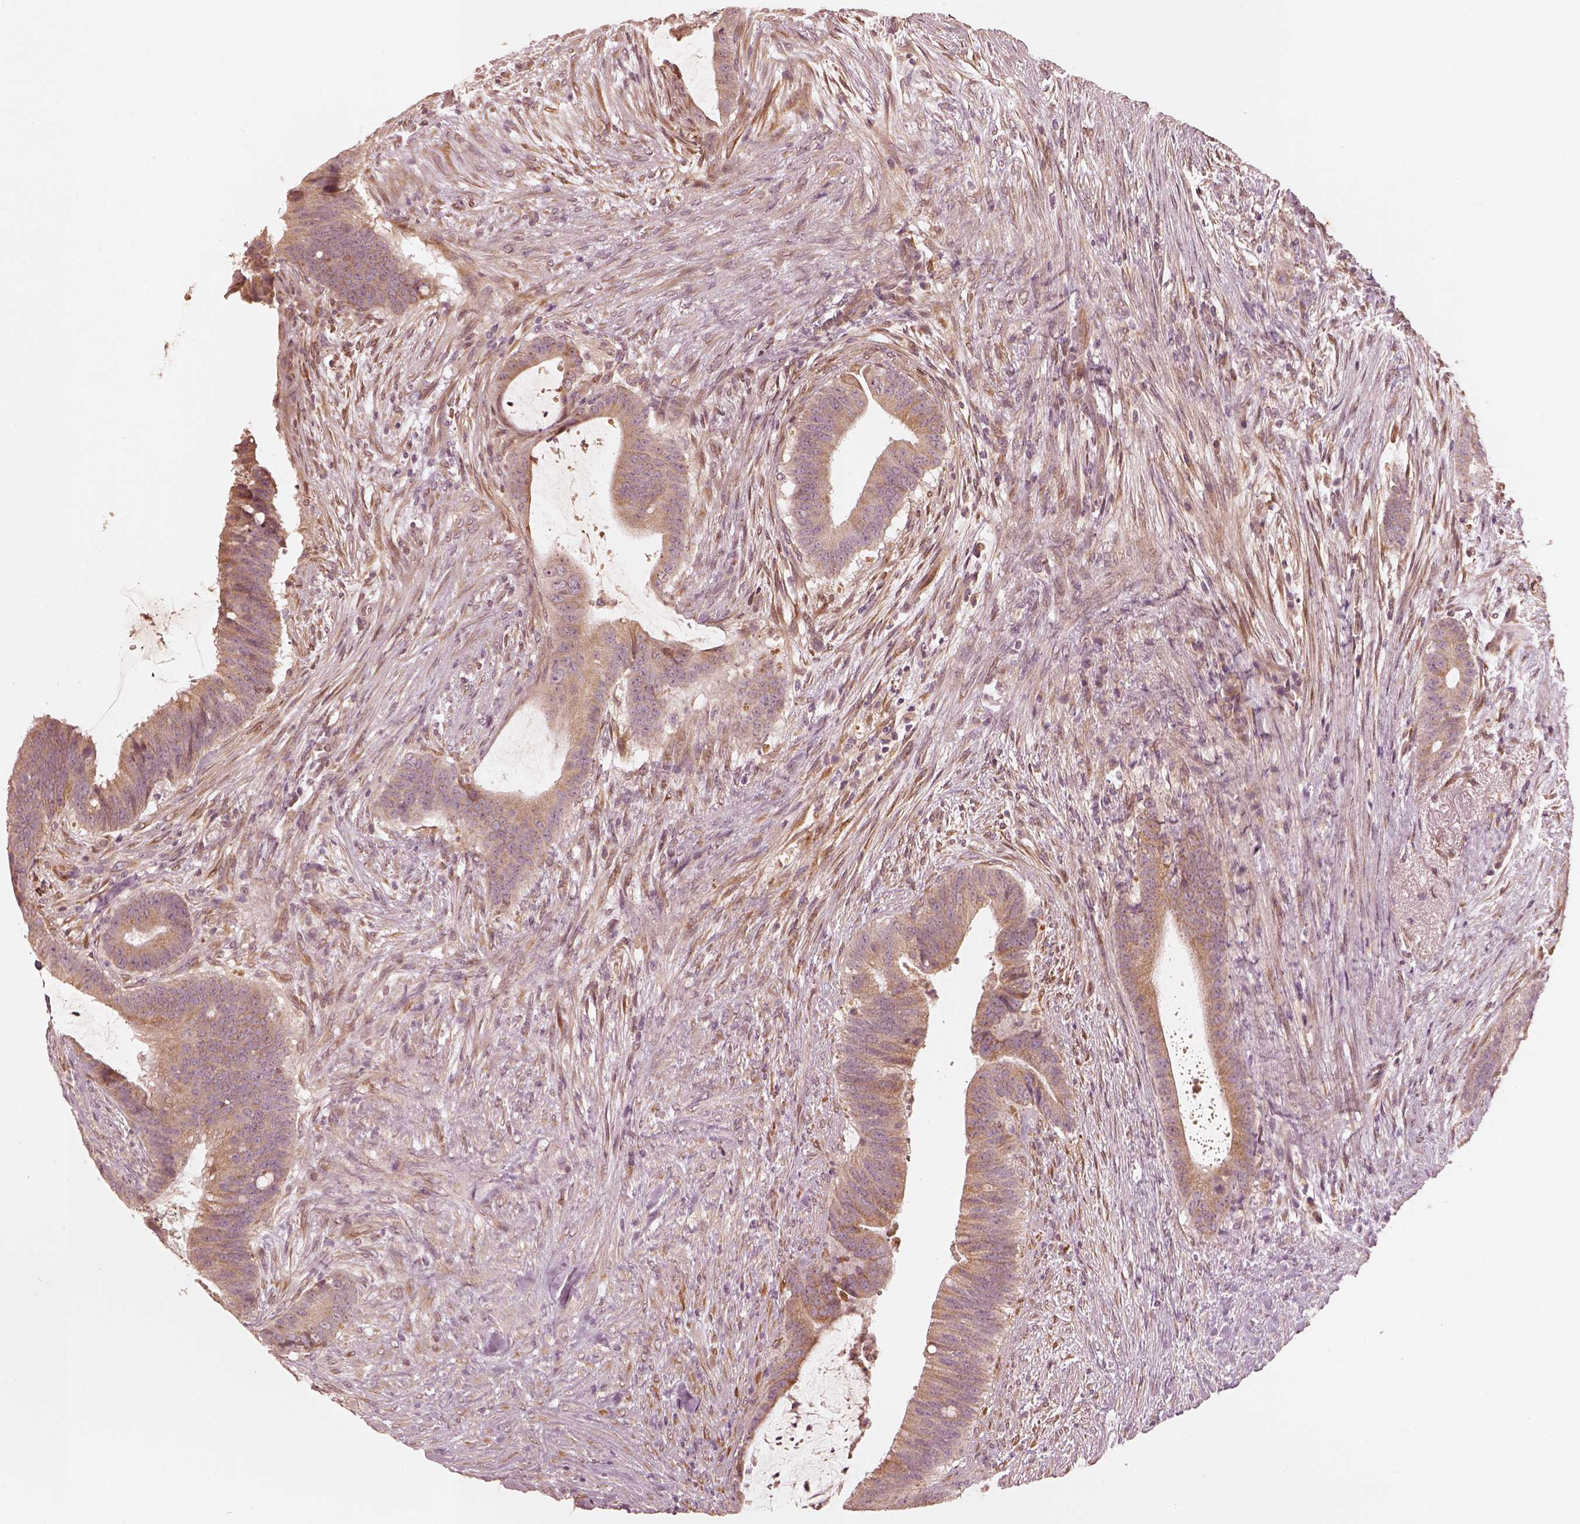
{"staining": {"intensity": "moderate", "quantity": ">75%", "location": "cytoplasmic/membranous"}, "tissue": "colorectal cancer", "cell_type": "Tumor cells", "image_type": "cancer", "snomed": [{"axis": "morphology", "description": "Adenocarcinoma, NOS"}, {"axis": "topography", "description": "Colon"}], "caption": "Brown immunohistochemical staining in colorectal cancer reveals moderate cytoplasmic/membranous expression in approximately >75% of tumor cells.", "gene": "WLS", "patient": {"sex": "female", "age": 43}}